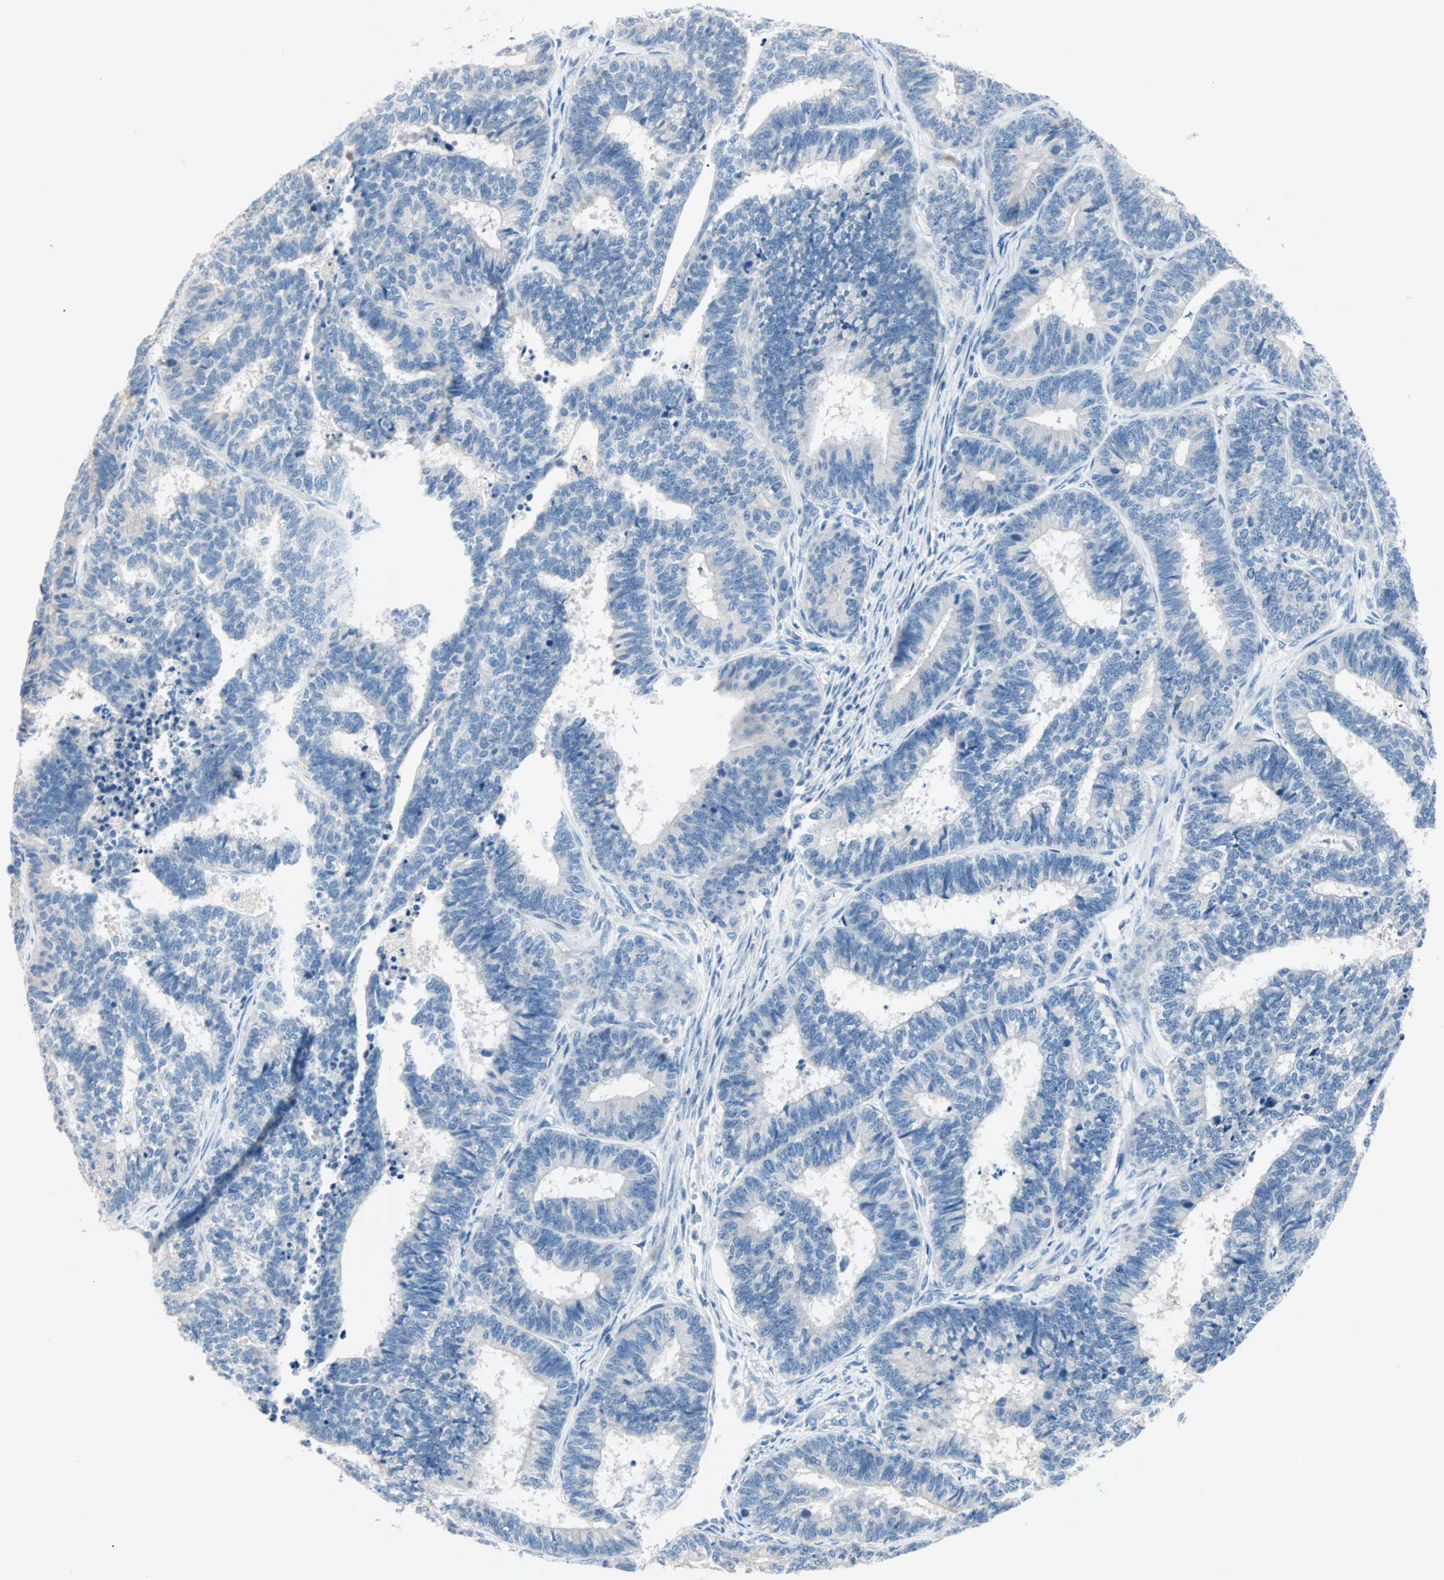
{"staining": {"intensity": "negative", "quantity": "none", "location": "none"}, "tissue": "endometrial cancer", "cell_type": "Tumor cells", "image_type": "cancer", "snomed": [{"axis": "morphology", "description": "Adenocarcinoma, NOS"}, {"axis": "topography", "description": "Endometrium"}], "caption": "High power microscopy histopathology image of an IHC histopathology image of endometrial cancer (adenocarcinoma), revealing no significant staining in tumor cells.", "gene": "NEFH", "patient": {"sex": "female", "age": 70}}